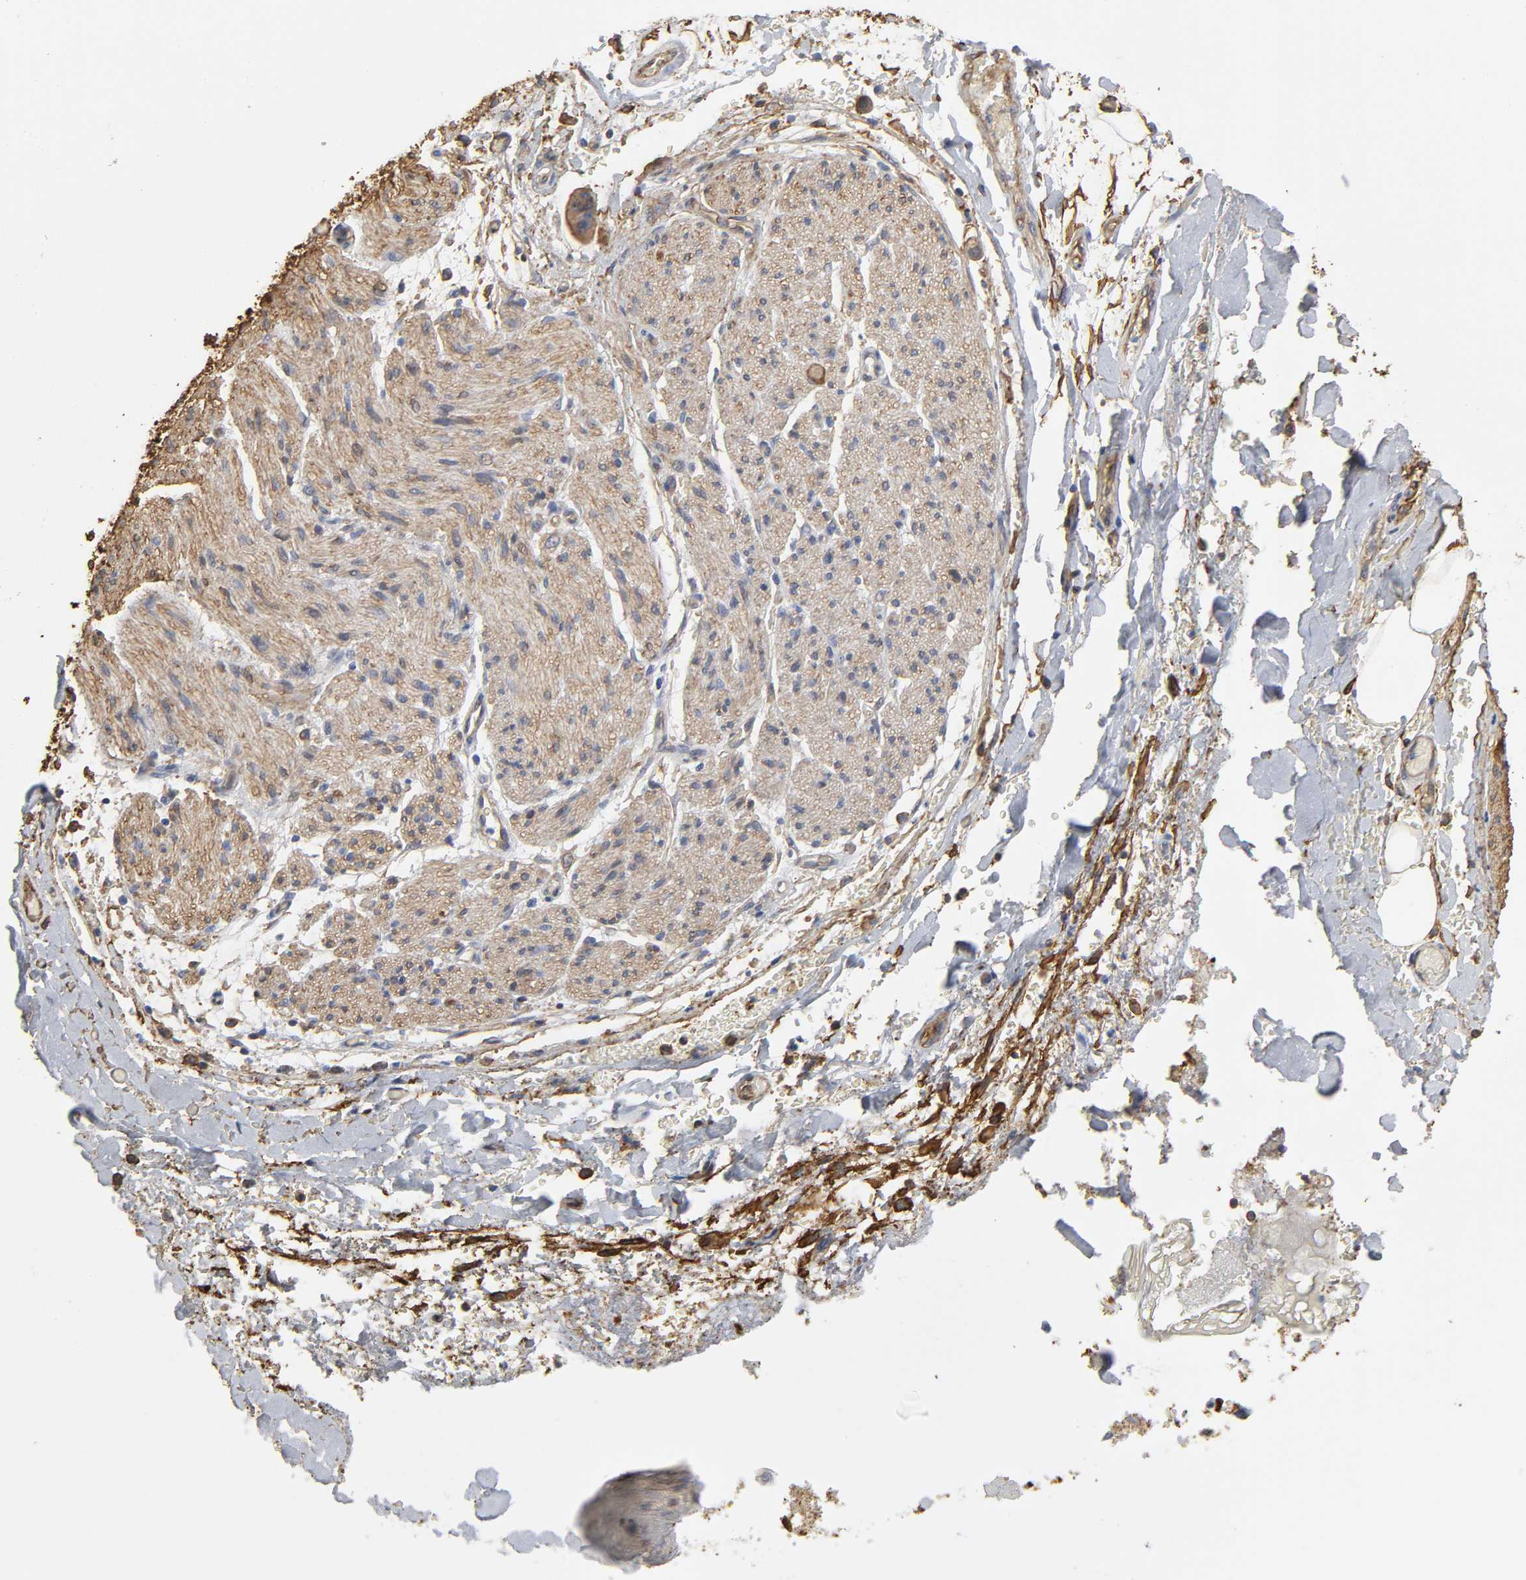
{"staining": {"intensity": "strong", "quantity": ">75%", "location": "cytoplasmic/membranous"}, "tissue": "adipose tissue", "cell_type": "Adipocytes", "image_type": "normal", "snomed": [{"axis": "morphology", "description": "Normal tissue, NOS"}, {"axis": "morphology", "description": "Cholangiocarcinoma"}, {"axis": "topography", "description": "Liver"}, {"axis": "topography", "description": "Peripheral nerve tissue"}], "caption": "Protein expression analysis of normal adipose tissue shows strong cytoplasmic/membranous expression in about >75% of adipocytes.", "gene": "ANXA2", "patient": {"sex": "male", "age": 50}}